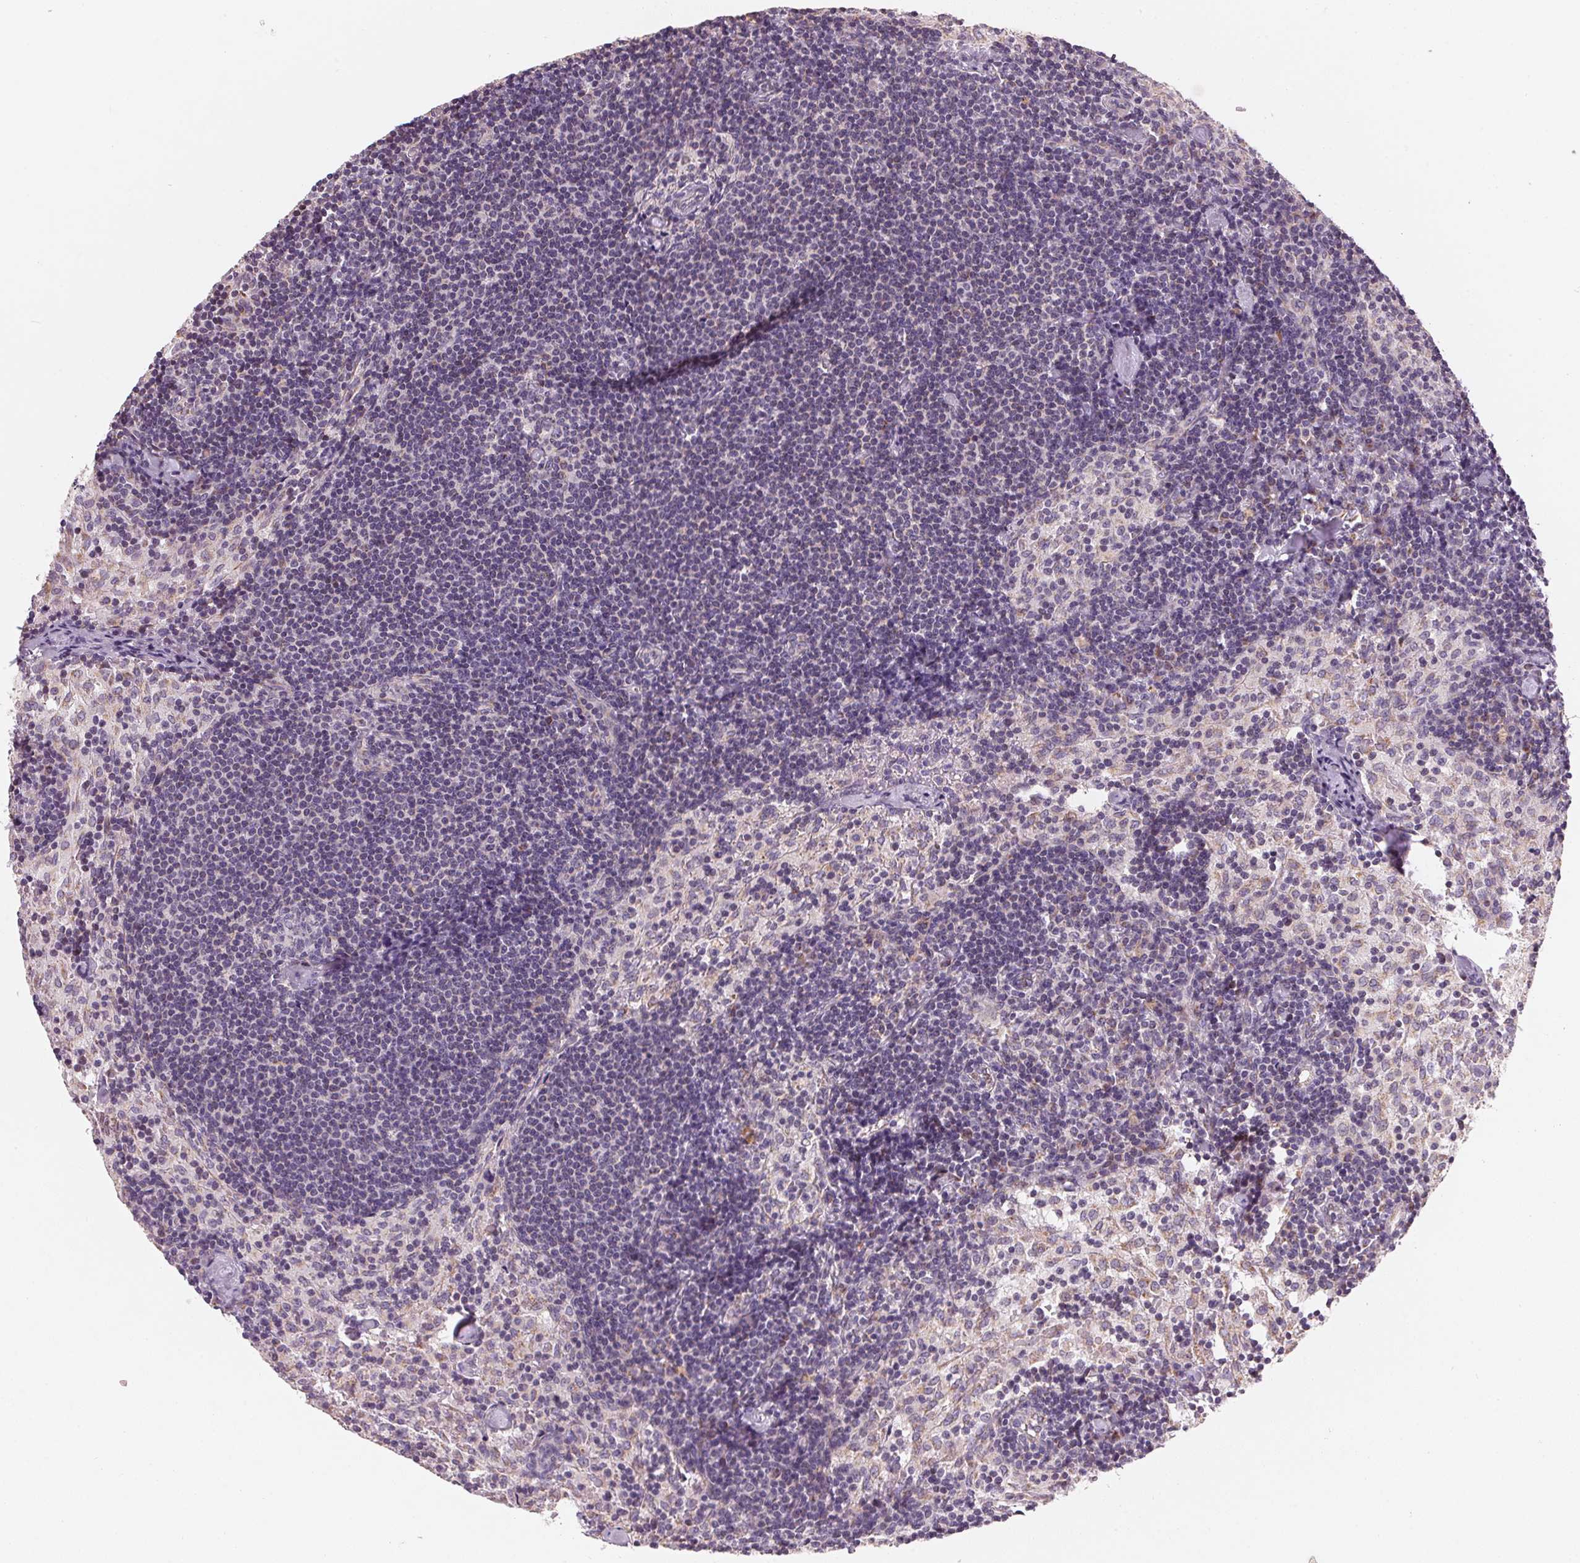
{"staining": {"intensity": "negative", "quantity": "none", "location": "none"}, "tissue": "lymph node", "cell_type": "Germinal center cells", "image_type": "normal", "snomed": [{"axis": "morphology", "description": "Normal tissue, NOS"}, {"axis": "topography", "description": "Lymph node"}], "caption": "DAB (3,3'-diaminobenzidine) immunohistochemical staining of normal human lymph node demonstrates no significant expression in germinal center cells.", "gene": "COQ7", "patient": {"sex": "female", "age": 69}}